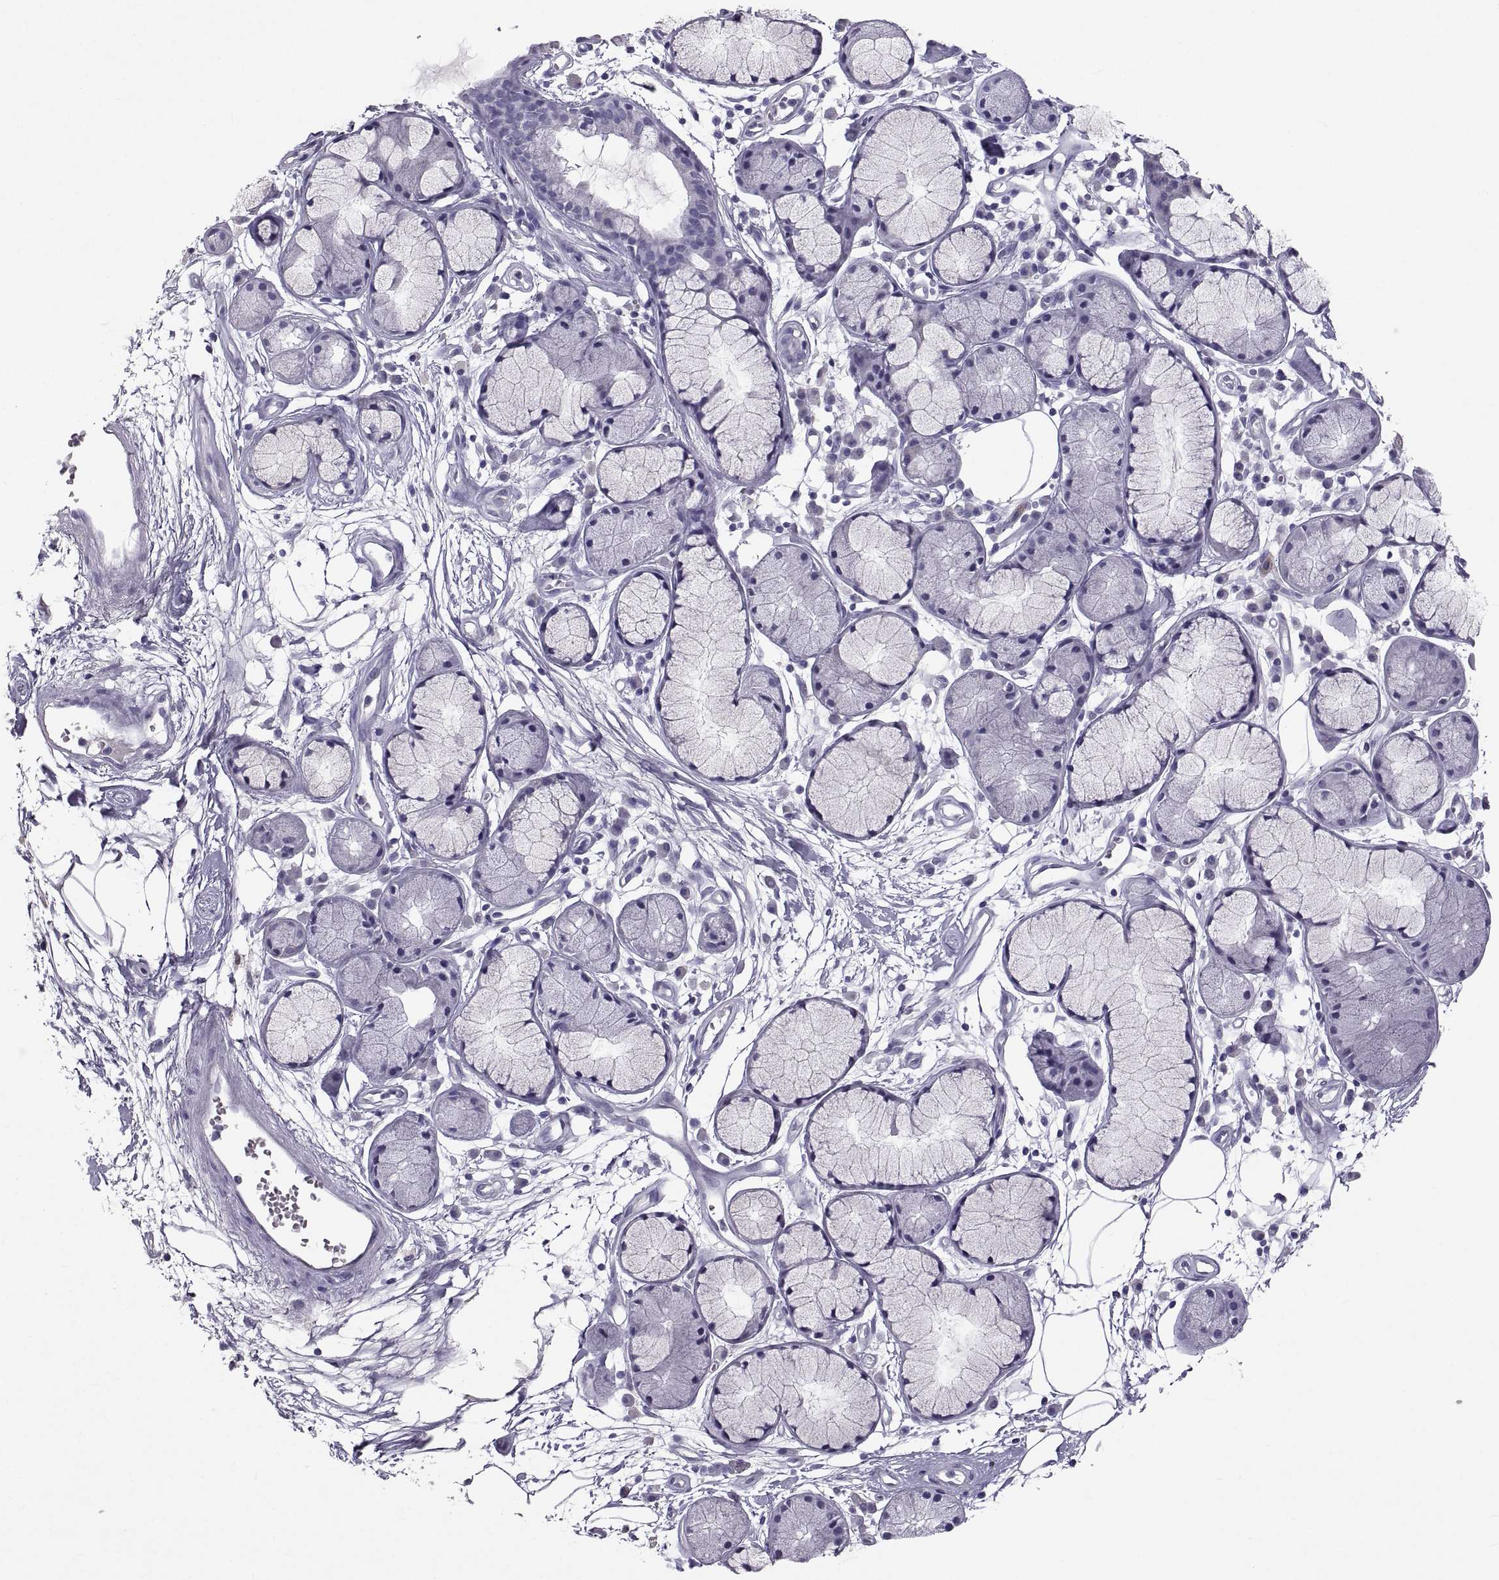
{"staining": {"intensity": "negative", "quantity": "none", "location": "none"}, "tissue": "adipose tissue", "cell_type": "Adipocytes", "image_type": "normal", "snomed": [{"axis": "morphology", "description": "Normal tissue, NOS"}, {"axis": "morphology", "description": "Squamous cell carcinoma, NOS"}, {"axis": "topography", "description": "Cartilage tissue"}, {"axis": "topography", "description": "Lung"}], "caption": "The image demonstrates no staining of adipocytes in unremarkable adipose tissue. The staining was performed using DAB (3,3'-diaminobenzidine) to visualize the protein expression in brown, while the nuclei were stained in blue with hematoxylin (Magnification: 20x).", "gene": "SOX21", "patient": {"sex": "male", "age": 66}}